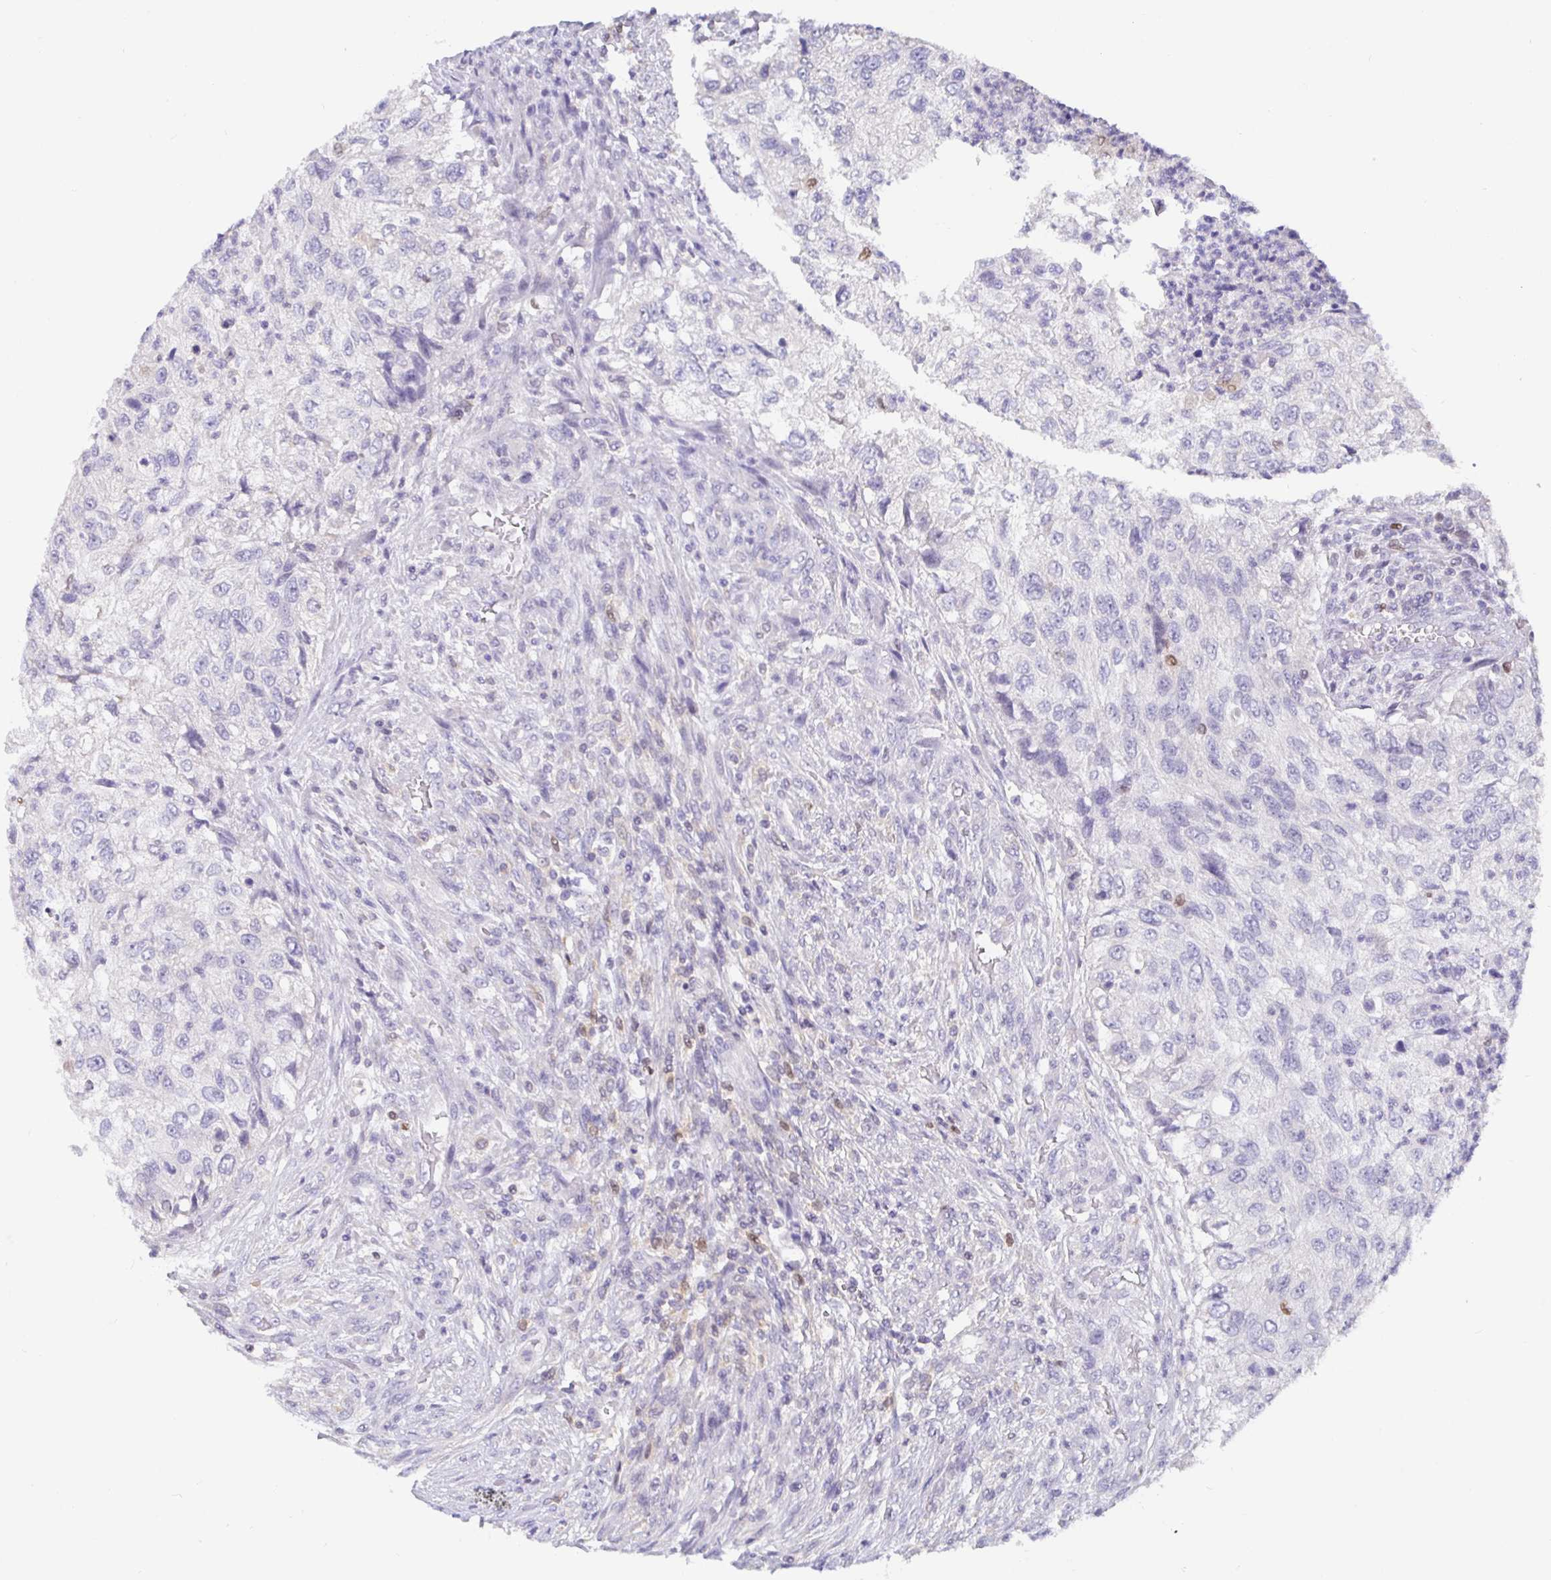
{"staining": {"intensity": "negative", "quantity": "none", "location": "none"}, "tissue": "urothelial cancer", "cell_type": "Tumor cells", "image_type": "cancer", "snomed": [{"axis": "morphology", "description": "Urothelial carcinoma, High grade"}, {"axis": "topography", "description": "Urinary bladder"}], "caption": "A histopathology image of human urothelial cancer is negative for staining in tumor cells. (DAB (3,3'-diaminobenzidine) immunohistochemistry visualized using brightfield microscopy, high magnification).", "gene": "SATB1", "patient": {"sex": "female", "age": 60}}